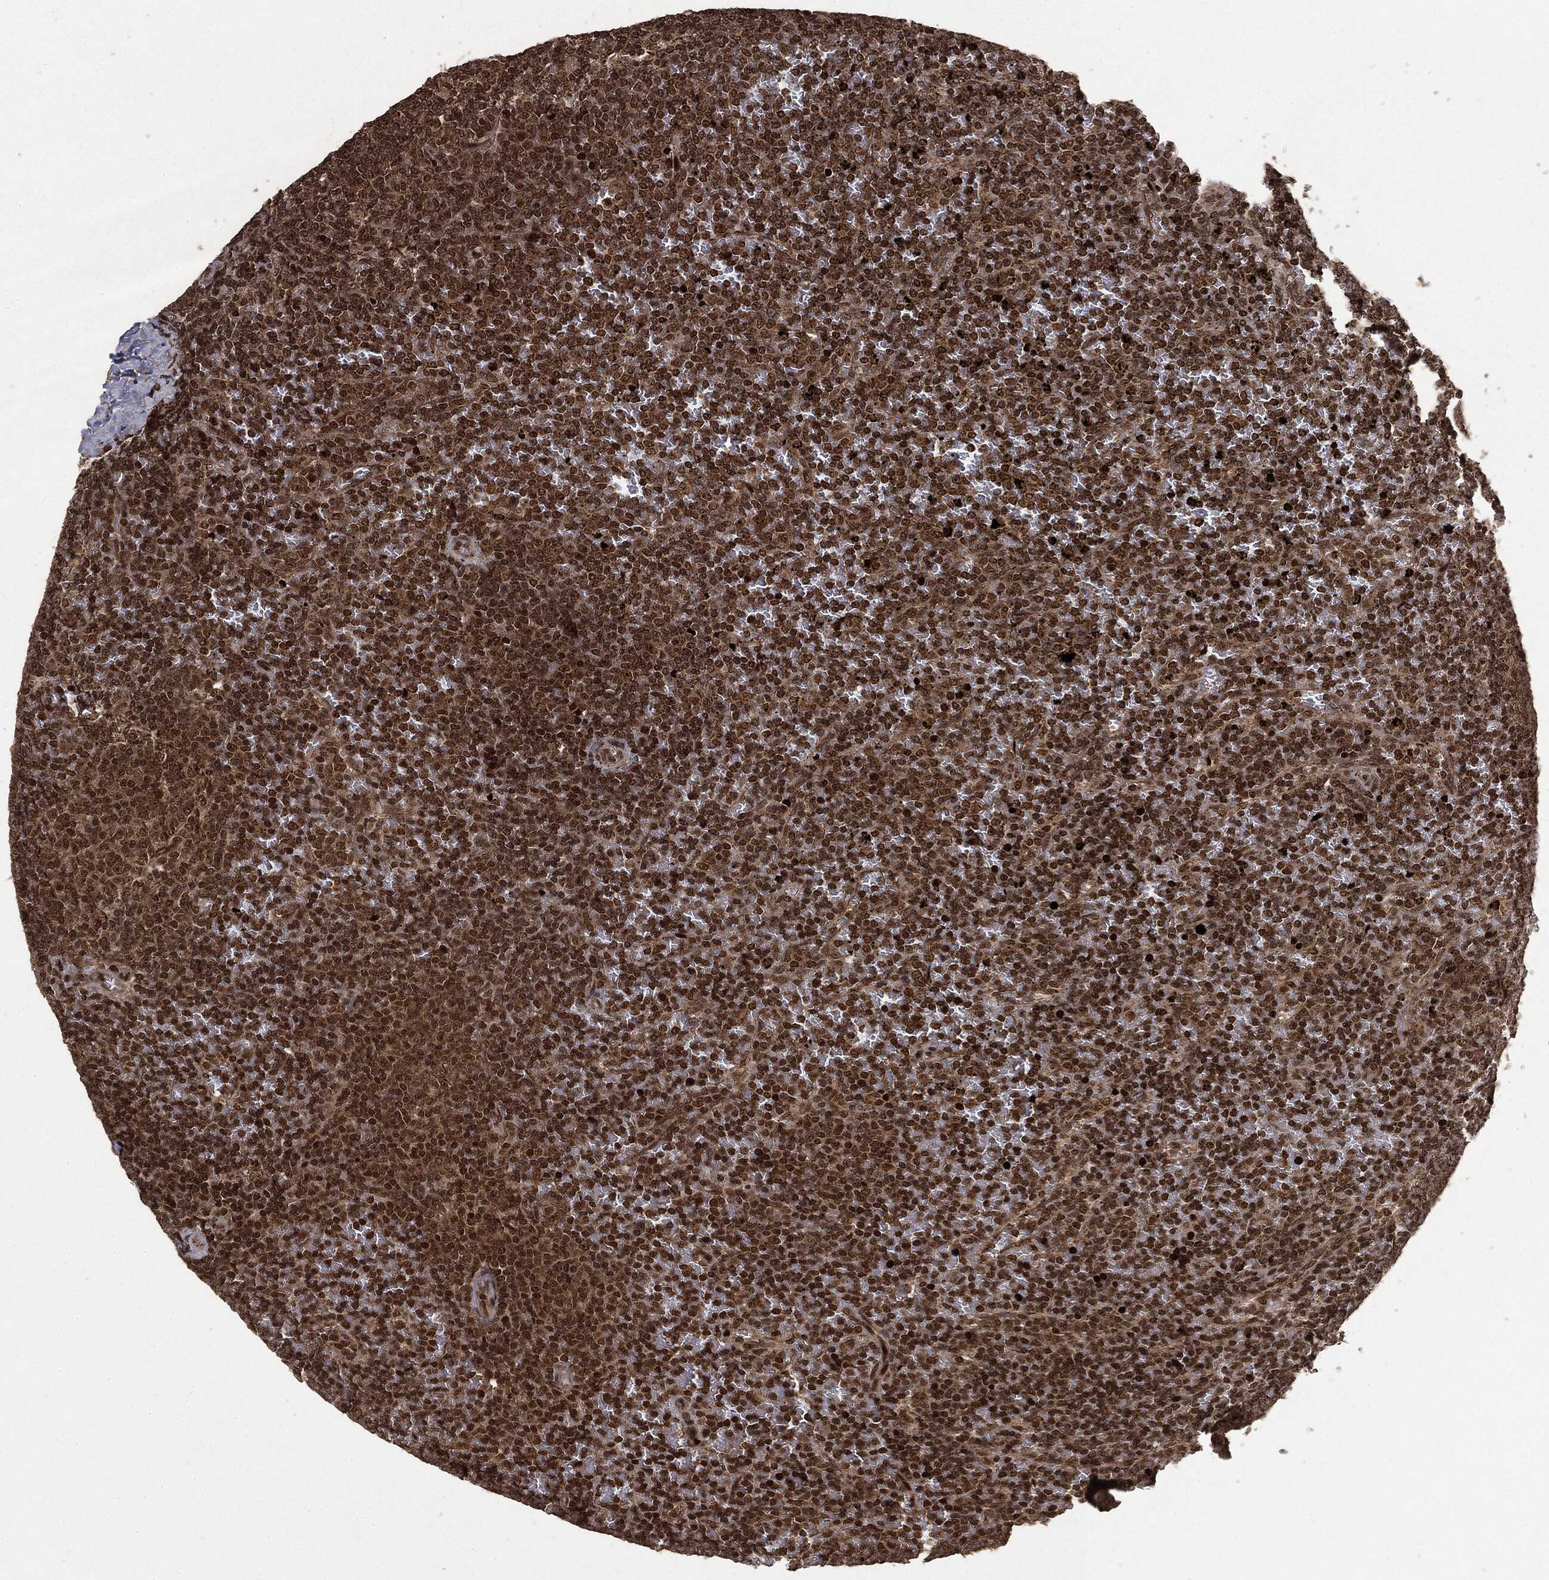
{"staining": {"intensity": "moderate", "quantity": ">75%", "location": "cytoplasmic/membranous,nuclear"}, "tissue": "lymphoma", "cell_type": "Tumor cells", "image_type": "cancer", "snomed": [{"axis": "morphology", "description": "Malignant lymphoma, non-Hodgkin's type, Low grade"}, {"axis": "topography", "description": "Spleen"}], "caption": "DAB immunohistochemical staining of human lymphoma exhibits moderate cytoplasmic/membranous and nuclear protein expression in about >75% of tumor cells.", "gene": "CTDP1", "patient": {"sex": "female", "age": 77}}